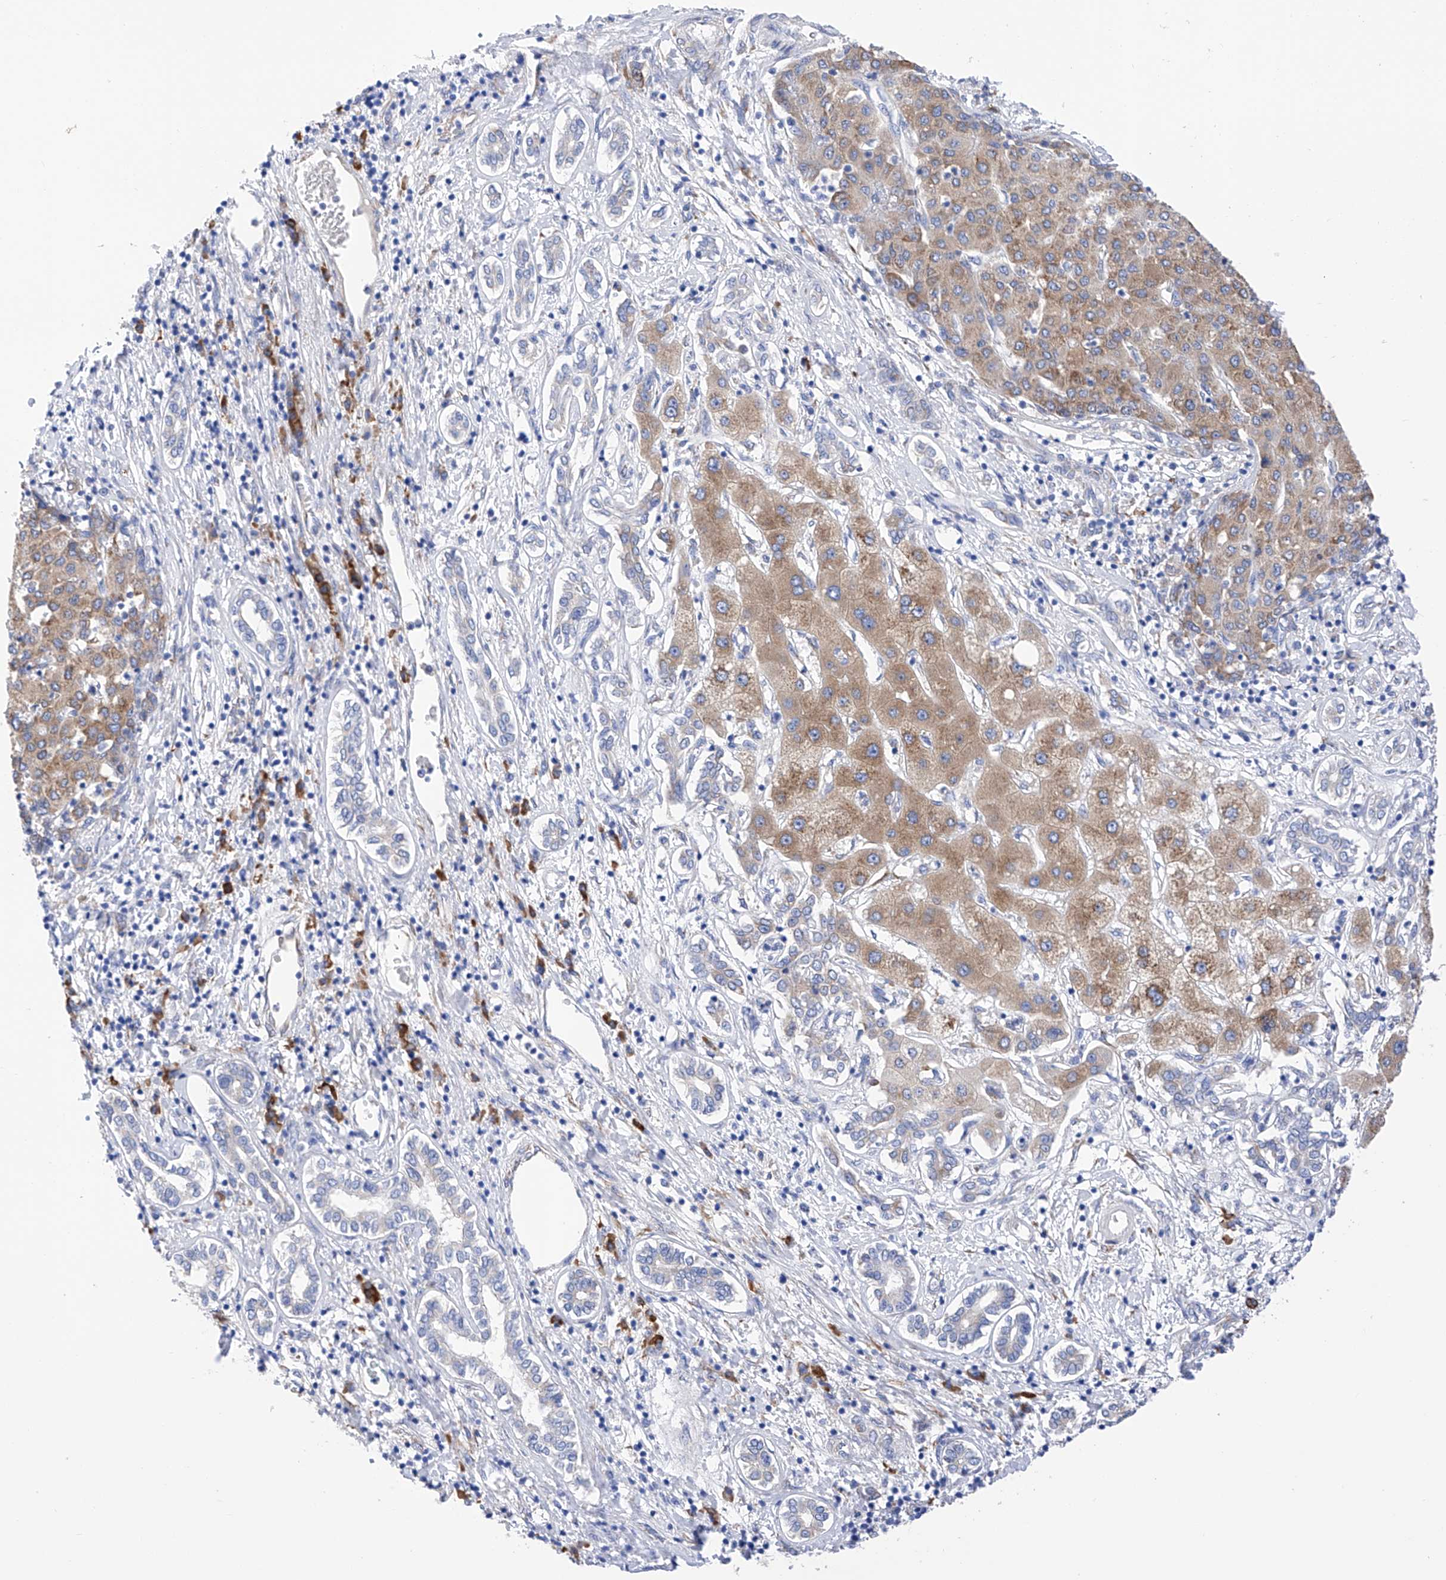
{"staining": {"intensity": "moderate", "quantity": ">75%", "location": "cytoplasmic/membranous"}, "tissue": "liver cancer", "cell_type": "Tumor cells", "image_type": "cancer", "snomed": [{"axis": "morphology", "description": "Carcinoma, Hepatocellular, NOS"}, {"axis": "topography", "description": "Liver"}], "caption": "This histopathology image exhibits IHC staining of human hepatocellular carcinoma (liver), with medium moderate cytoplasmic/membranous staining in approximately >75% of tumor cells.", "gene": "PDIA5", "patient": {"sex": "male", "age": 65}}